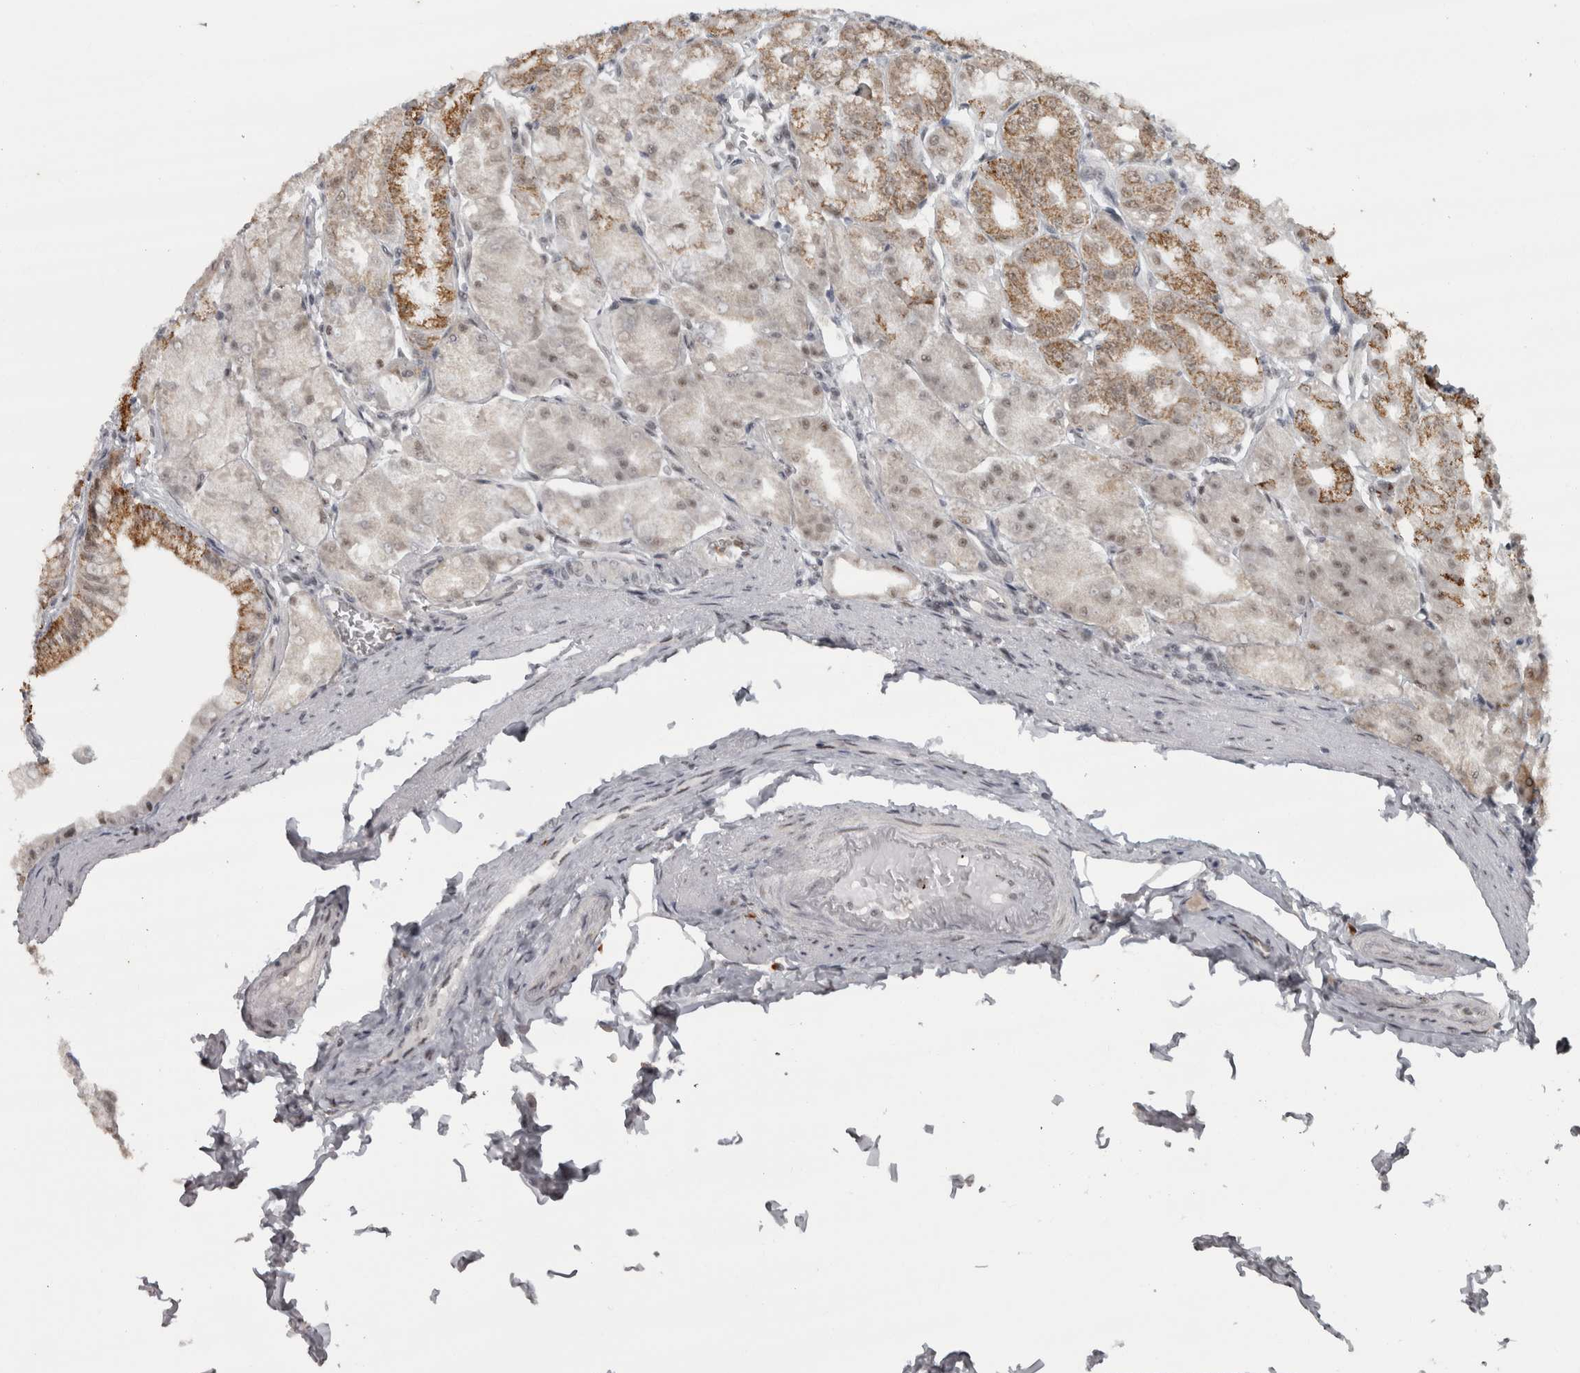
{"staining": {"intensity": "moderate", "quantity": ">75%", "location": "cytoplasmic/membranous,nuclear"}, "tissue": "stomach", "cell_type": "Glandular cells", "image_type": "normal", "snomed": [{"axis": "morphology", "description": "Normal tissue, NOS"}, {"axis": "topography", "description": "Stomach, lower"}], "caption": "Protein staining displays moderate cytoplasmic/membranous,nuclear staining in approximately >75% of glandular cells in benign stomach. The protein is stained brown, and the nuclei are stained in blue (DAB IHC with brightfield microscopy, high magnification).", "gene": "MICU3", "patient": {"sex": "male", "age": 71}}